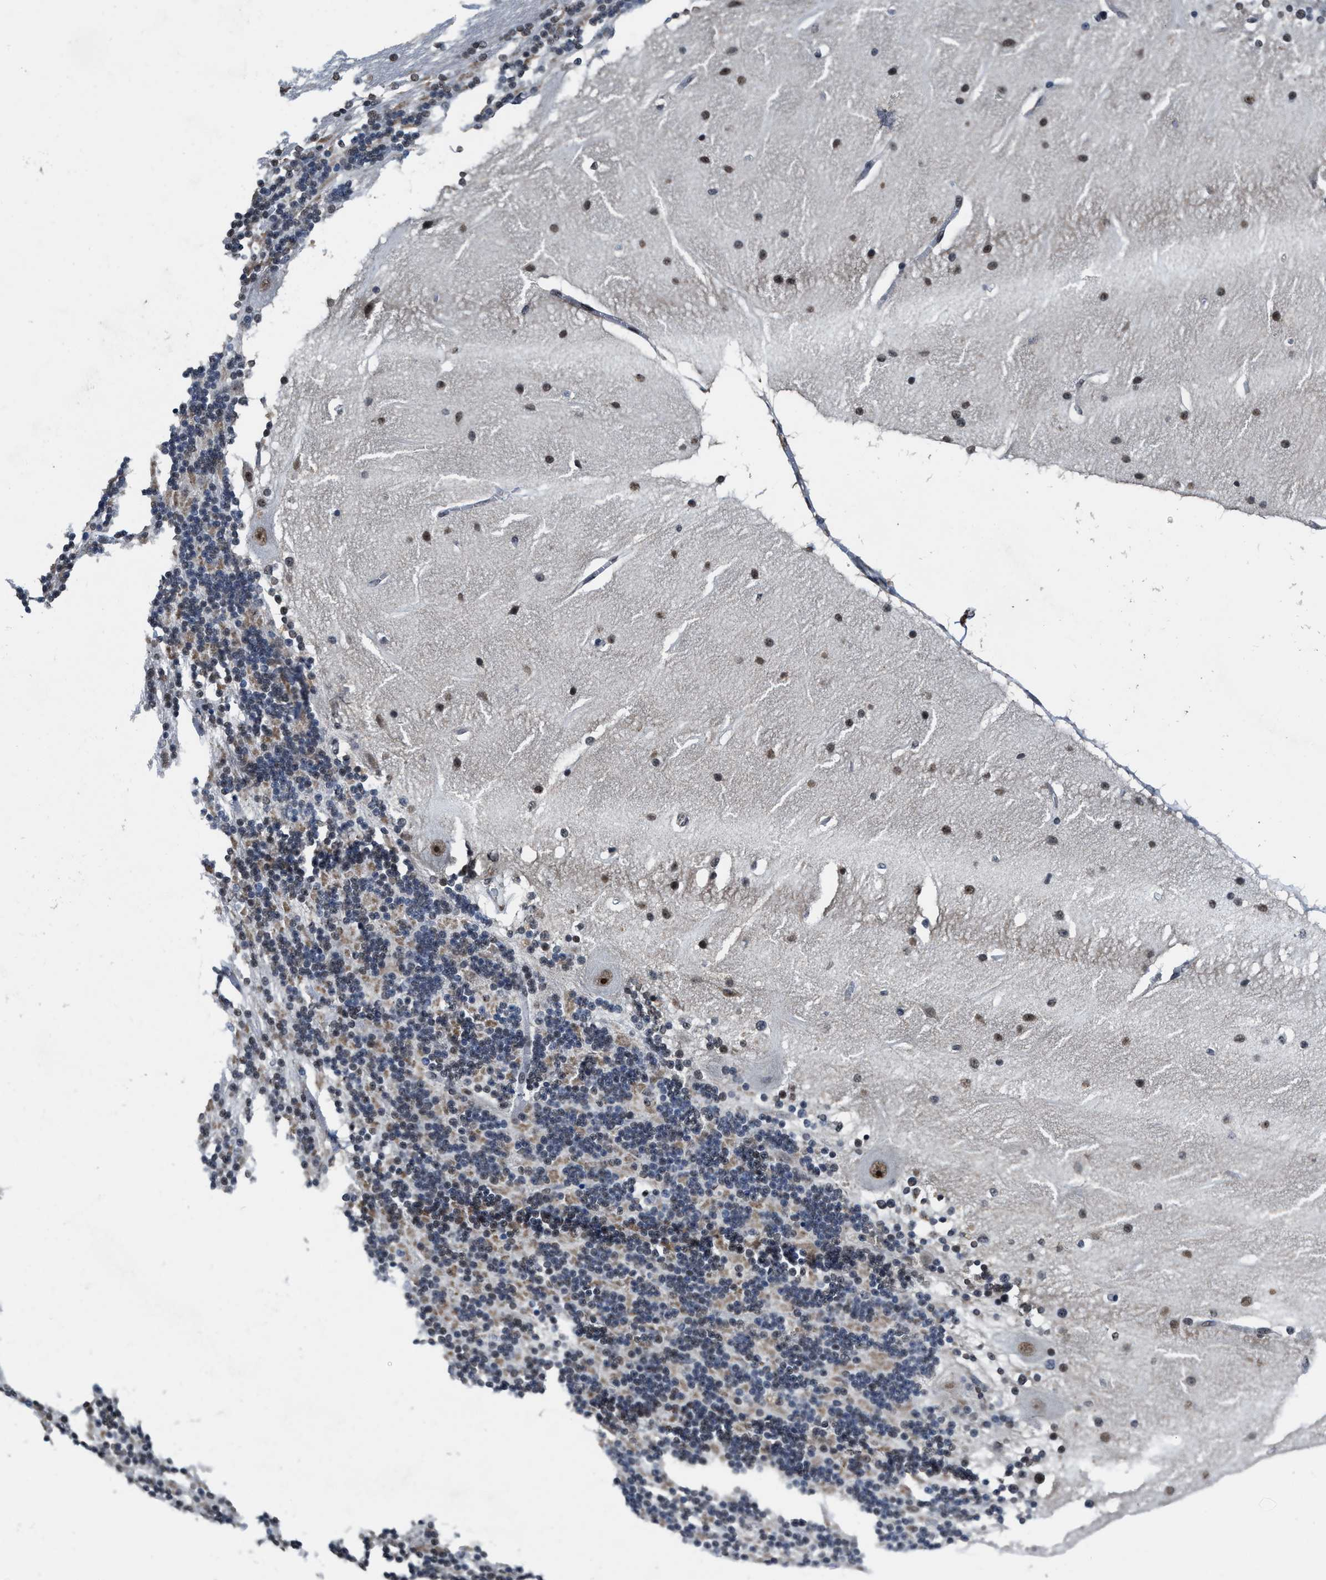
{"staining": {"intensity": "moderate", "quantity": "25%-75%", "location": "cytoplasmic/membranous"}, "tissue": "cerebellum", "cell_type": "Cells in granular layer", "image_type": "normal", "snomed": [{"axis": "morphology", "description": "Normal tissue, NOS"}, {"axis": "topography", "description": "Cerebellum"}], "caption": "Cells in granular layer display moderate cytoplasmic/membranous expression in about 25%-75% of cells in benign cerebellum.", "gene": "SUPT16H", "patient": {"sex": "female", "age": 54}}